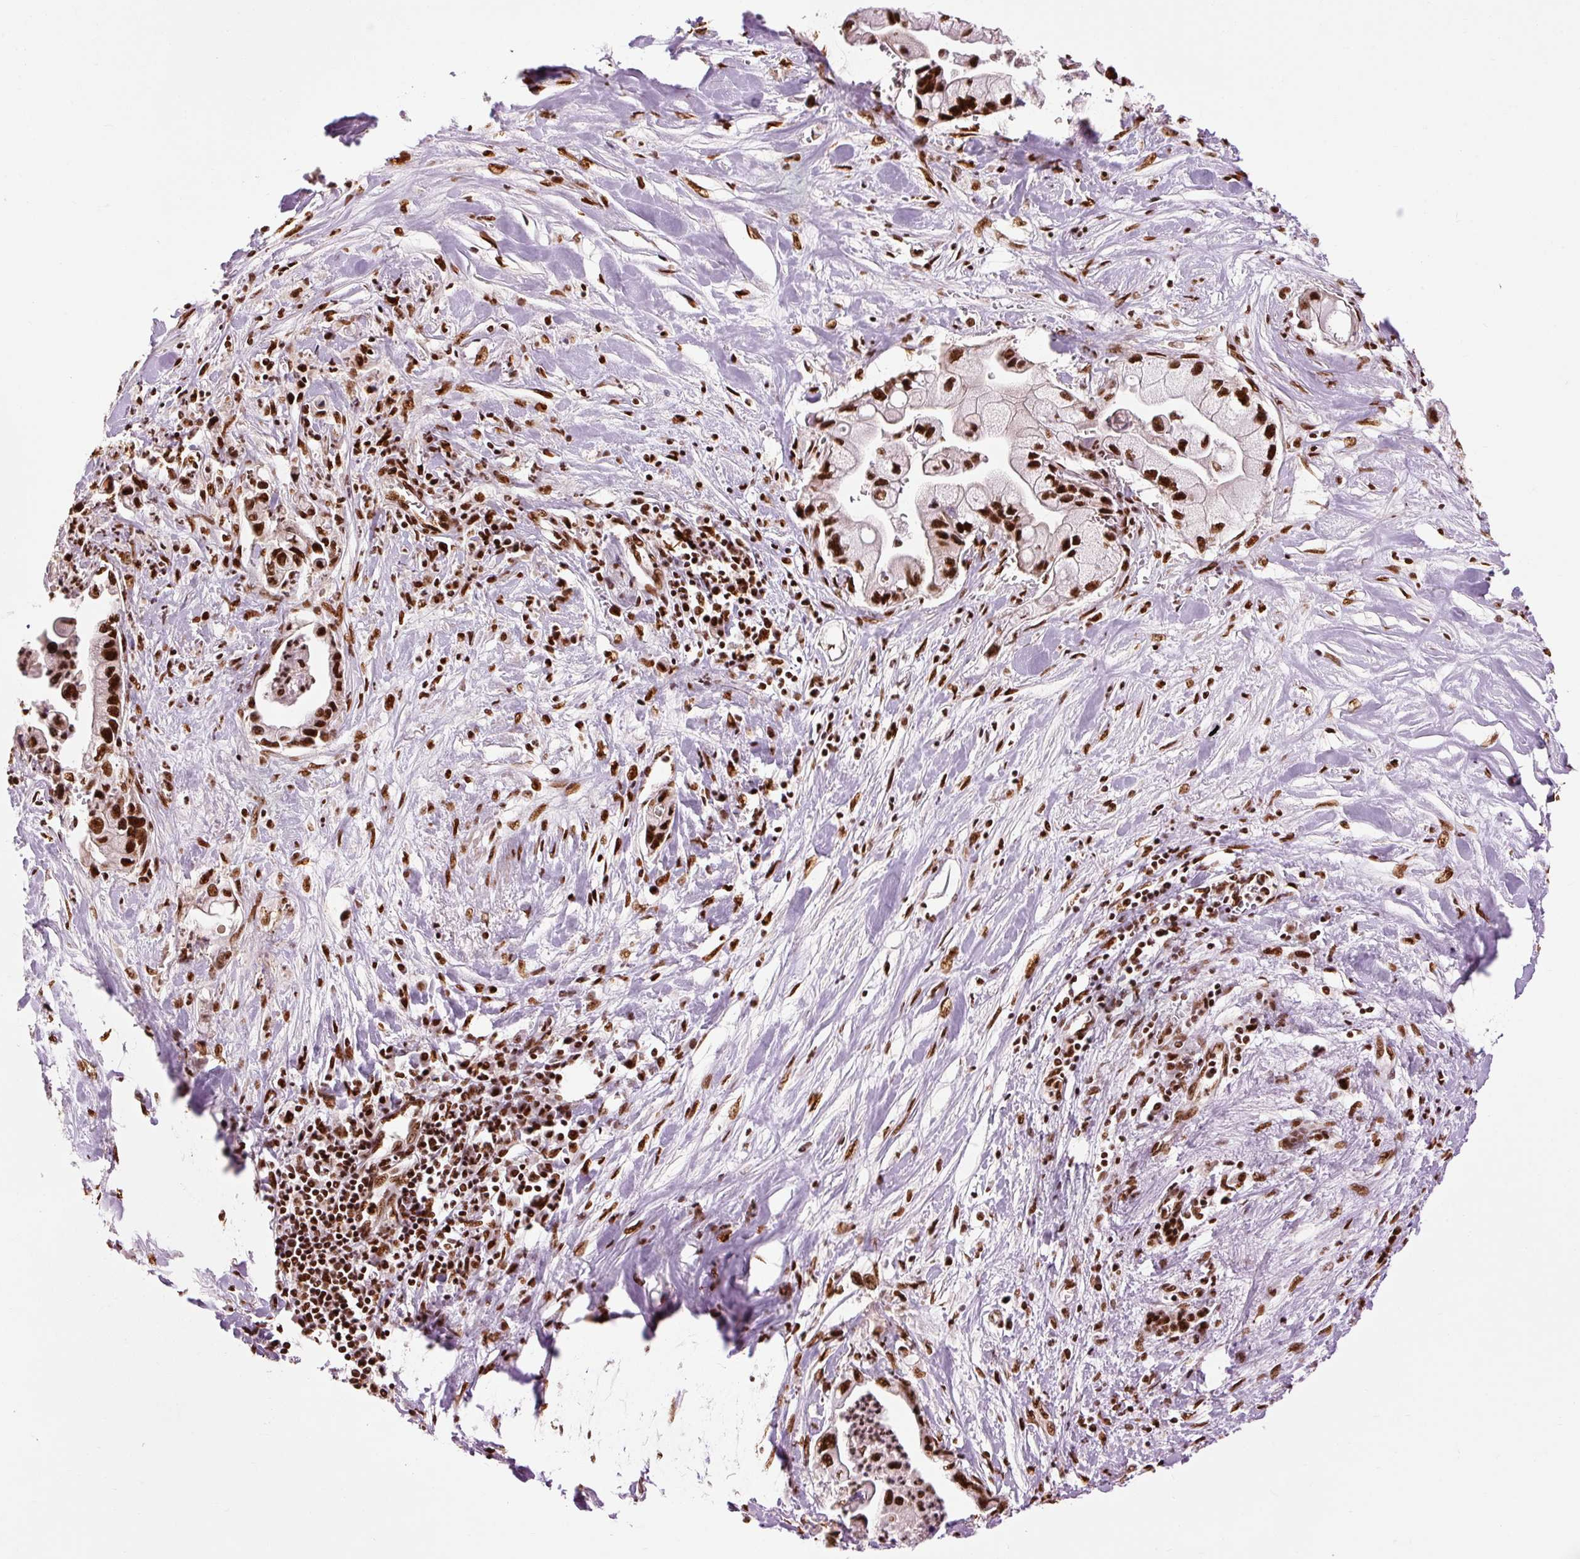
{"staining": {"intensity": "strong", "quantity": ">75%", "location": "nuclear"}, "tissue": "pancreatic cancer", "cell_type": "Tumor cells", "image_type": "cancer", "snomed": [{"axis": "morphology", "description": "Adenocarcinoma, NOS"}, {"axis": "topography", "description": "Pancreas"}], "caption": "A high amount of strong nuclear positivity is seen in approximately >75% of tumor cells in adenocarcinoma (pancreatic) tissue.", "gene": "ZBTB44", "patient": {"sex": "male", "age": 61}}